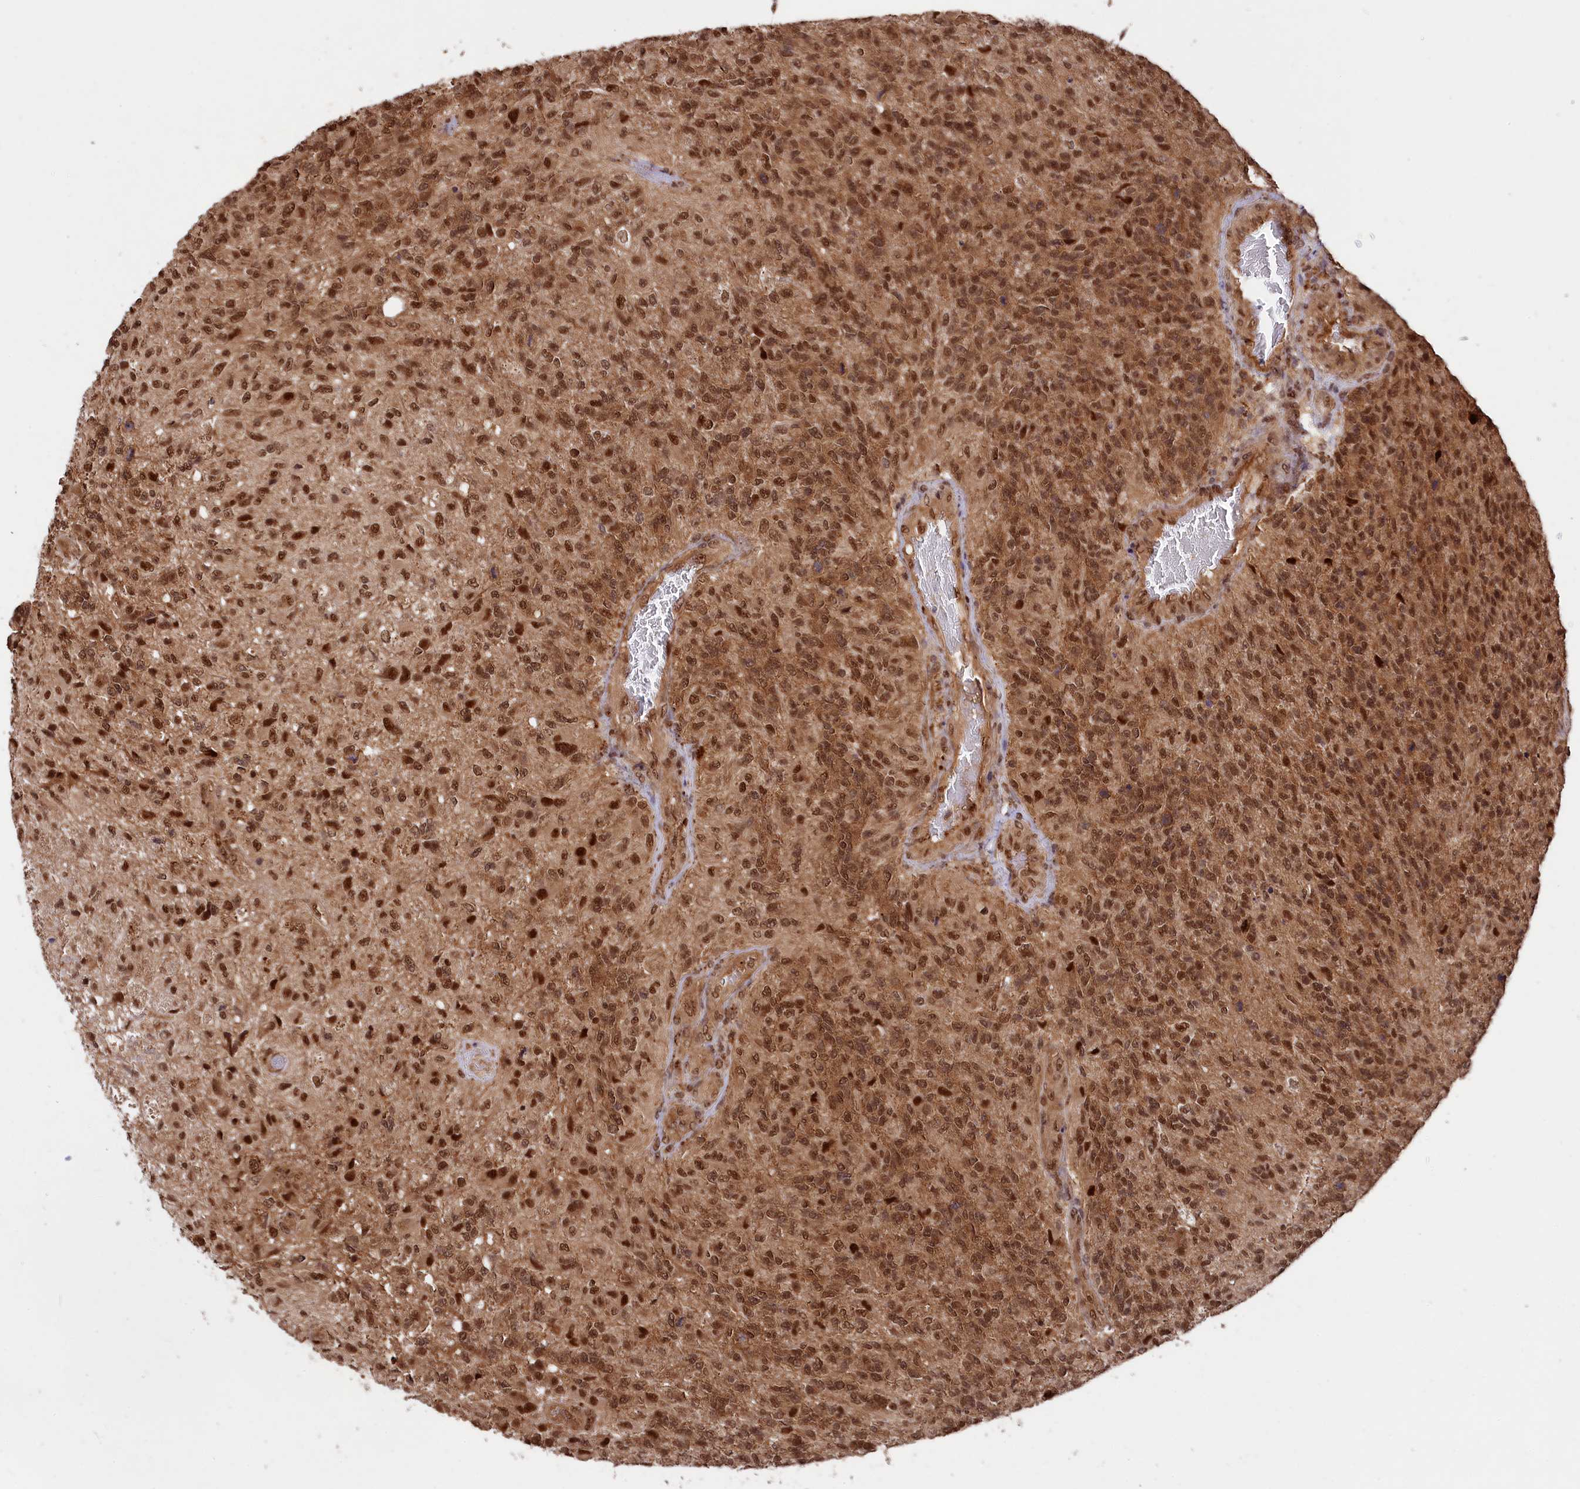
{"staining": {"intensity": "moderate", "quantity": ">75%", "location": "cytoplasmic/membranous,nuclear"}, "tissue": "glioma", "cell_type": "Tumor cells", "image_type": "cancer", "snomed": [{"axis": "morphology", "description": "Glioma, malignant, High grade"}, {"axis": "topography", "description": "Brain"}], "caption": "There is medium levels of moderate cytoplasmic/membranous and nuclear staining in tumor cells of glioma, as demonstrated by immunohistochemical staining (brown color).", "gene": "ADRM1", "patient": {"sex": "male", "age": 56}}